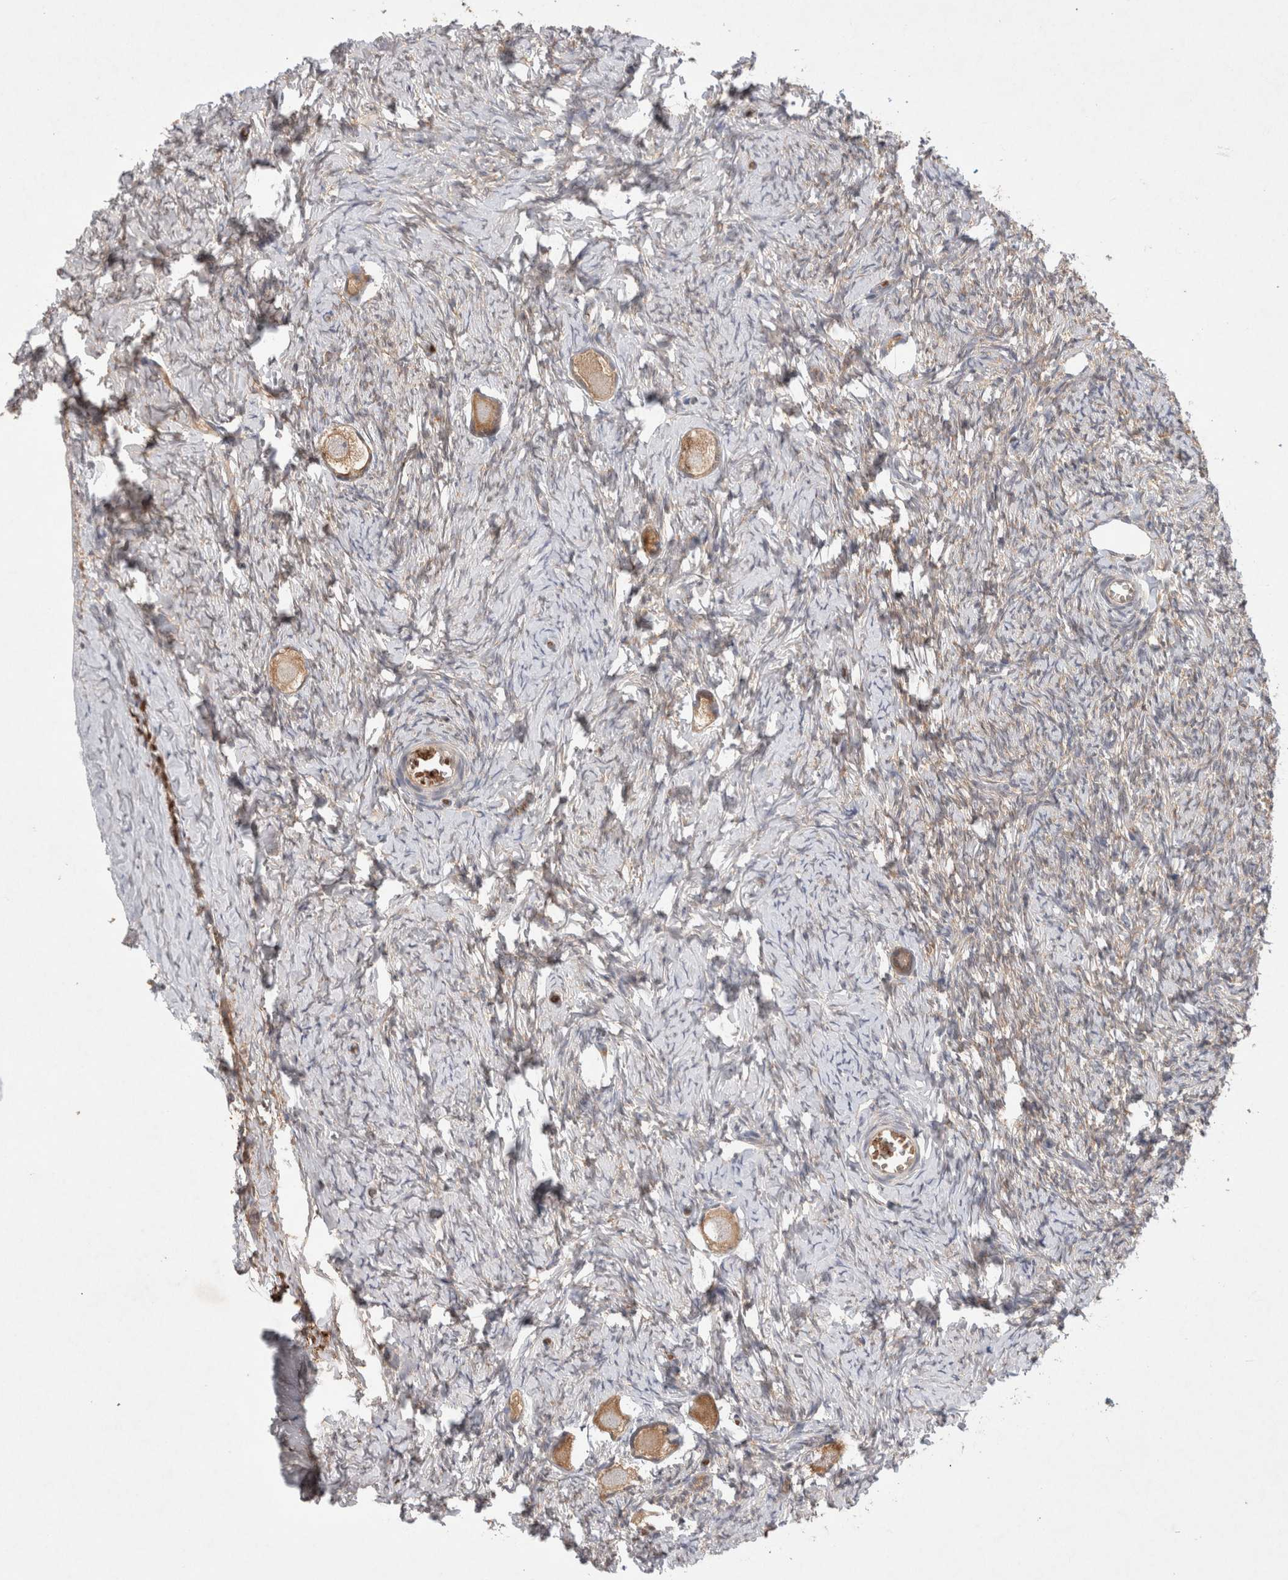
{"staining": {"intensity": "moderate", "quantity": ">75%", "location": "cytoplasmic/membranous"}, "tissue": "ovary", "cell_type": "Follicle cells", "image_type": "normal", "snomed": [{"axis": "morphology", "description": "Normal tissue, NOS"}, {"axis": "topography", "description": "Ovary"}], "caption": "Immunohistochemical staining of benign human ovary reveals medium levels of moderate cytoplasmic/membranous expression in approximately >75% of follicle cells.", "gene": "EIF3E", "patient": {"sex": "female", "age": 27}}